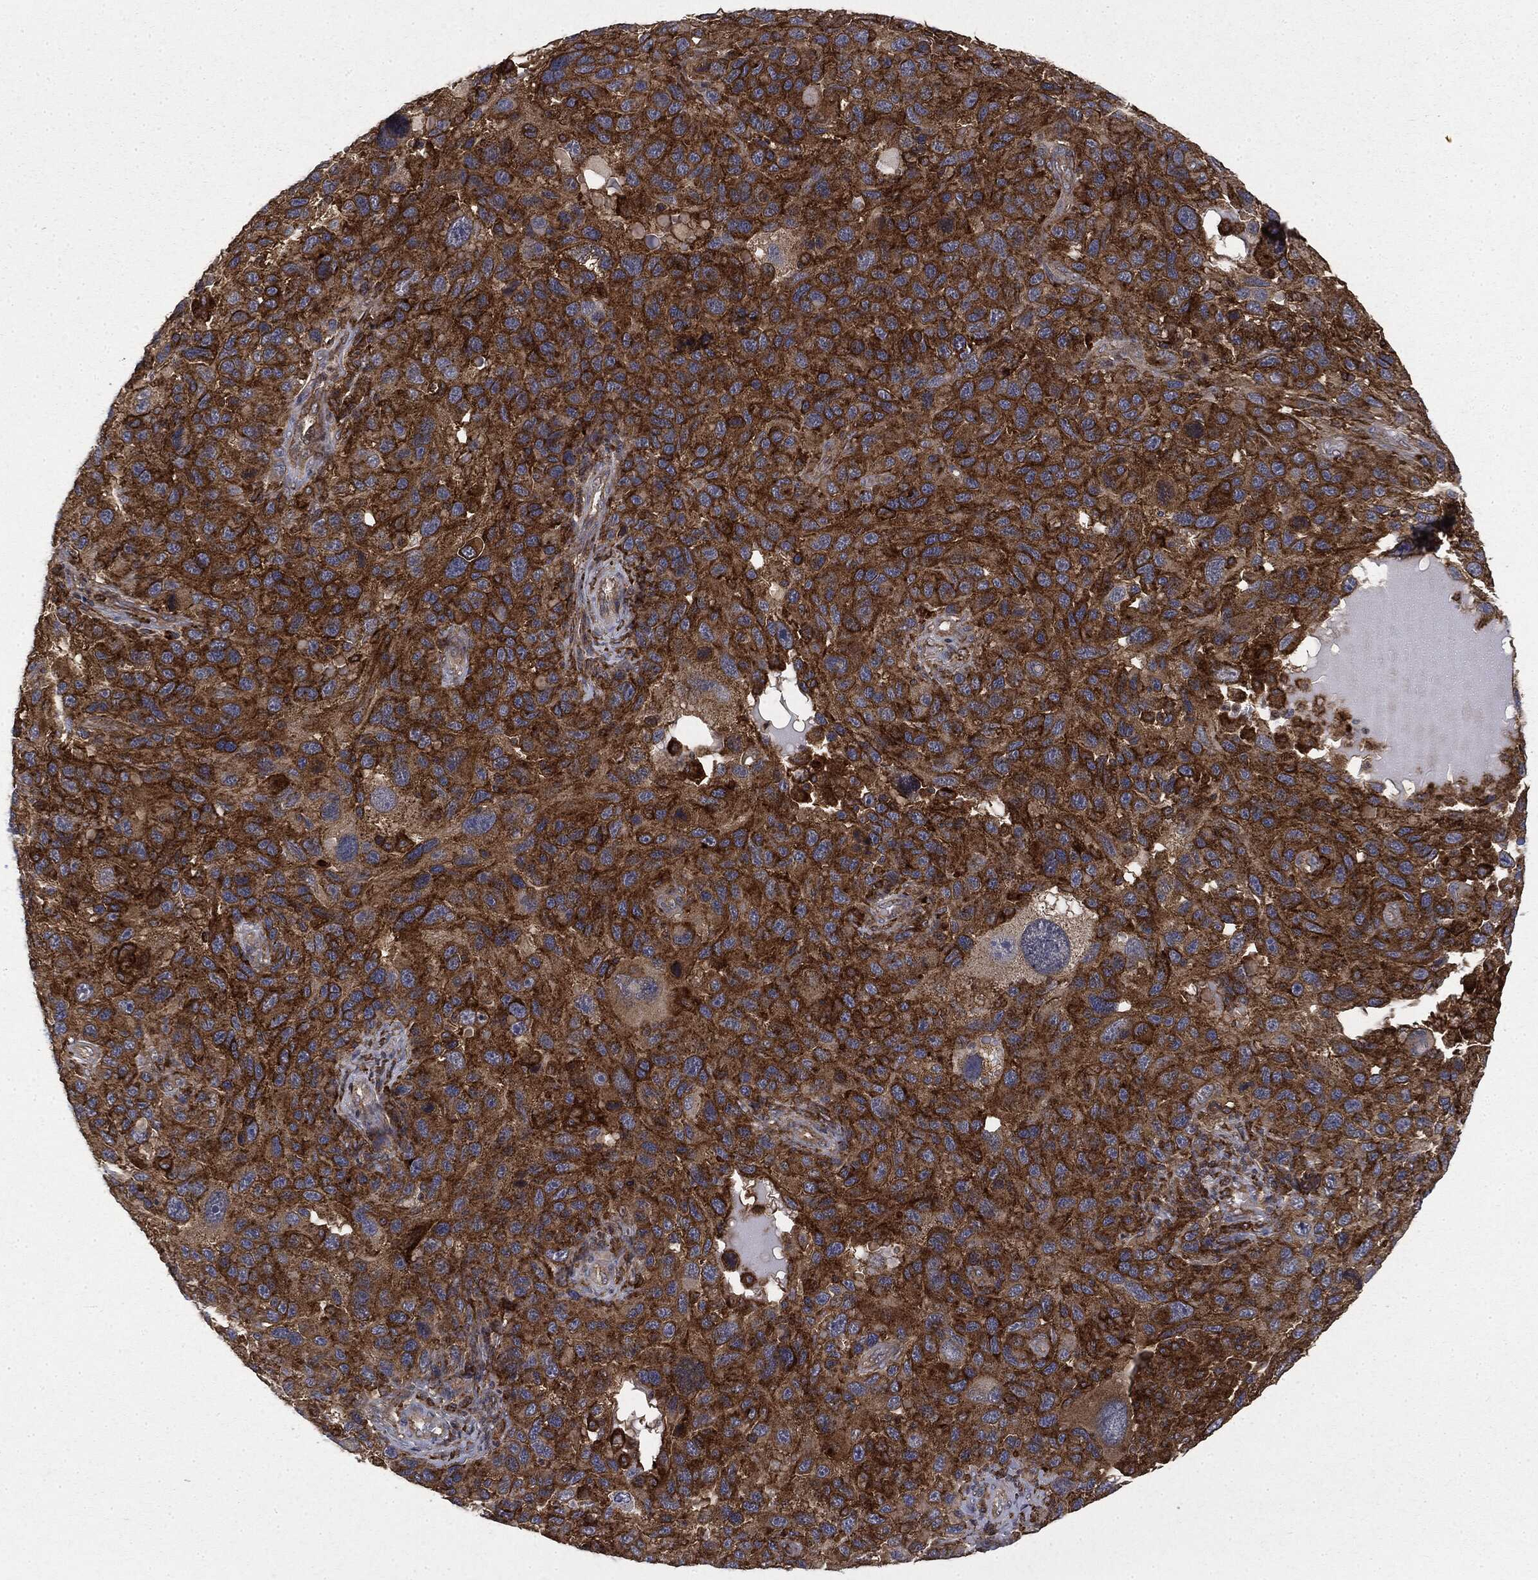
{"staining": {"intensity": "strong", "quantity": ">75%", "location": "cytoplasmic/membranous"}, "tissue": "melanoma", "cell_type": "Tumor cells", "image_type": "cancer", "snomed": [{"axis": "morphology", "description": "Malignant melanoma, NOS"}, {"axis": "topography", "description": "Skin"}], "caption": "Melanoma stained with DAB (3,3'-diaminobenzidine) IHC reveals high levels of strong cytoplasmic/membranous expression in about >75% of tumor cells.", "gene": "SNX5", "patient": {"sex": "male", "age": 53}}